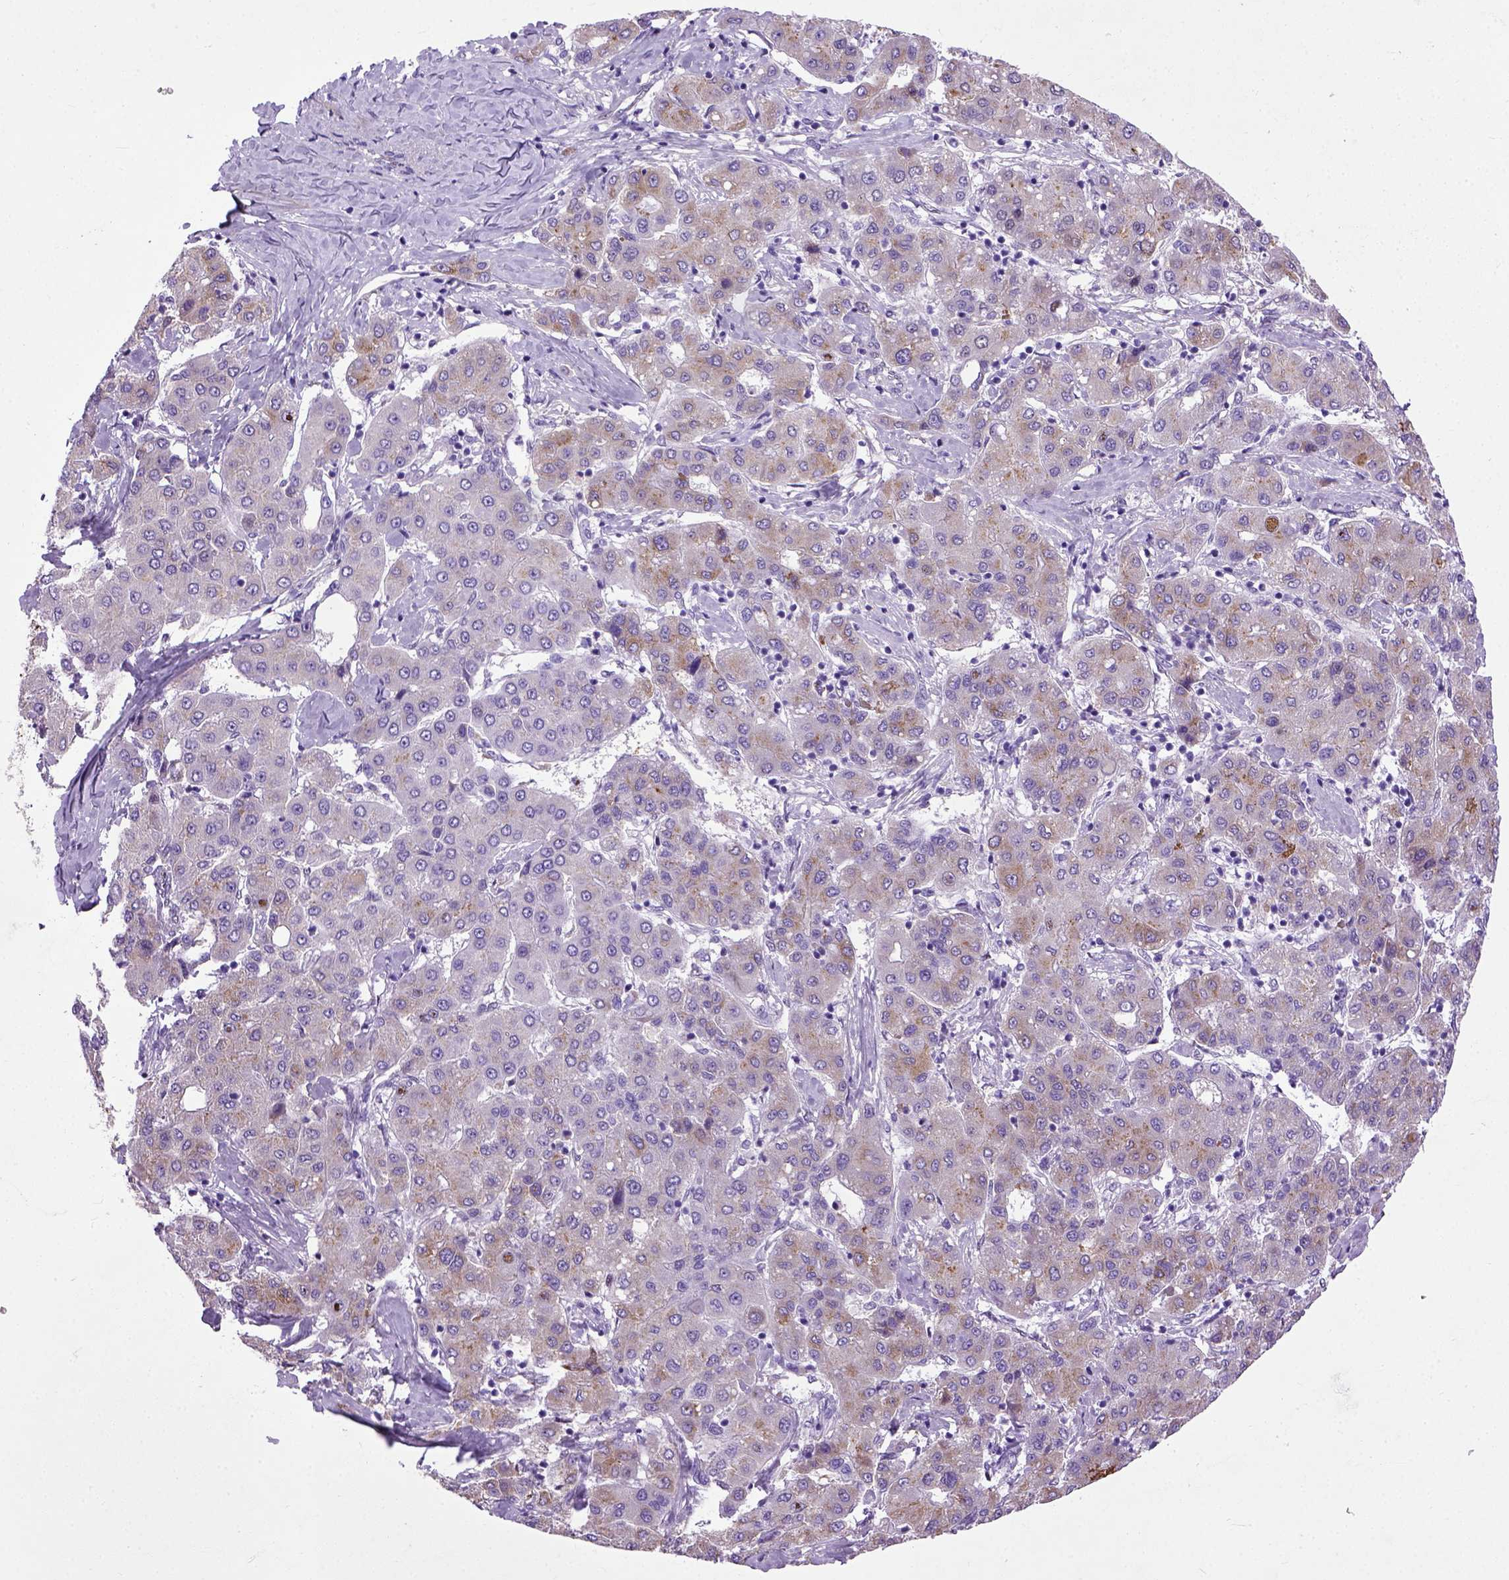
{"staining": {"intensity": "weak", "quantity": ">75%", "location": "cytoplasmic/membranous"}, "tissue": "liver cancer", "cell_type": "Tumor cells", "image_type": "cancer", "snomed": [{"axis": "morphology", "description": "Carcinoma, Hepatocellular, NOS"}, {"axis": "topography", "description": "Liver"}], "caption": "Tumor cells reveal low levels of weak cytoplasmic/membranous positivity in about >75% of cells in human hepatocellular carcinoma (liver). The protein is shown in brown color, while the nuclei are stained blue.", "gene": "ADAMTS8", "patient": {"sex": "male", "age": 65}}